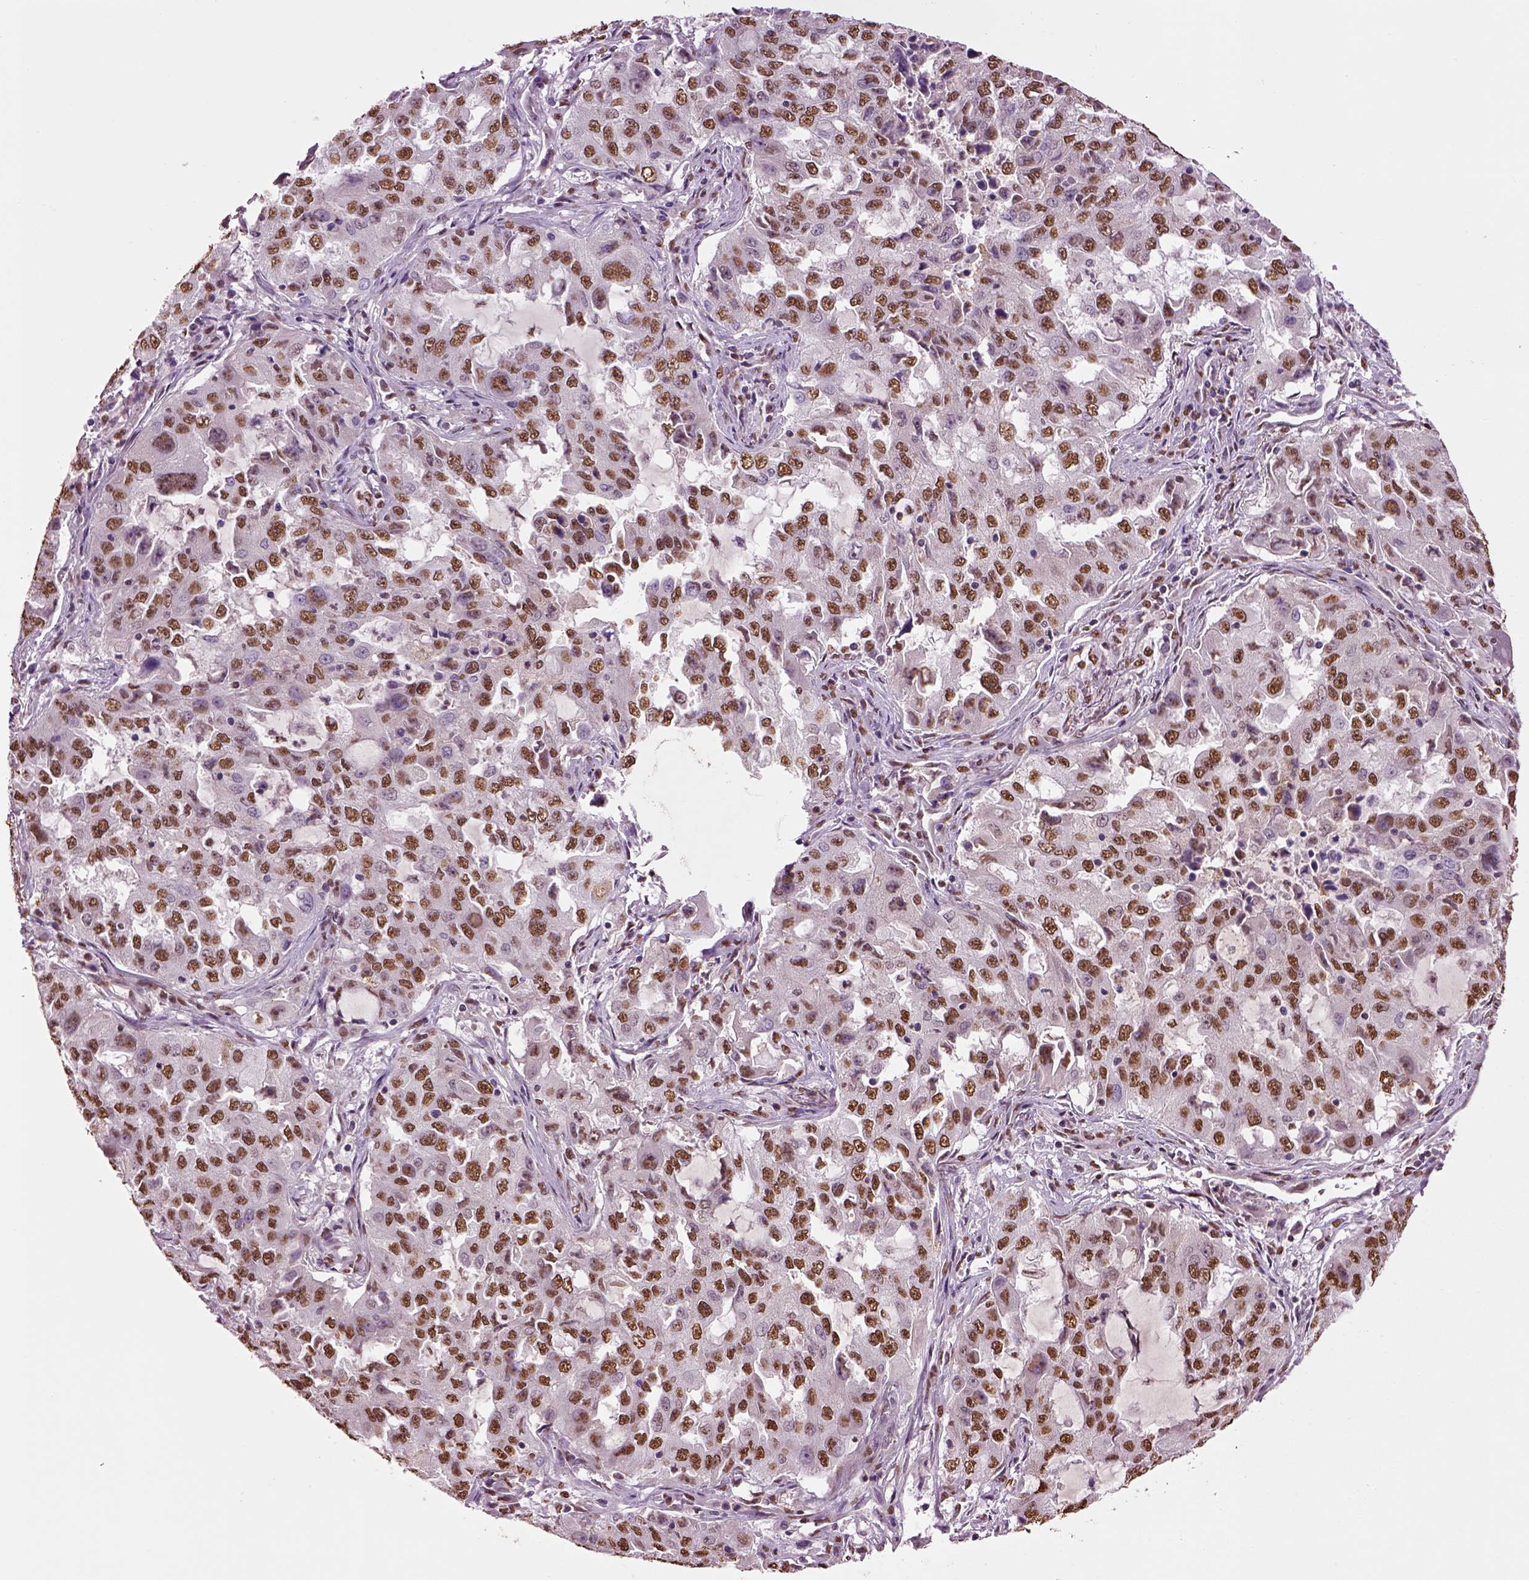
{"staining": {"intensity": "moderate", "quantity": ">75%", "location": "nuclear"}, "tissue": "lung cancer", "cell_type": "Tumor cells", "image_type": "cancer", "snomed": [{"axis": "morphology", "description": "Adenocarcinoma, NOS"}, {"axis": "topography", "description": "Lung"}], "caption": "Immunohistochemical staining of lung cancer (adenocarcinoma) exhibits moderate nuclear protein expression in about >75% of tumor cells. (Brightfield microscopy of DAB IHC at high magnification).", "gene": "DDX3X", "patient": {"sex": "female", "age": 61}}